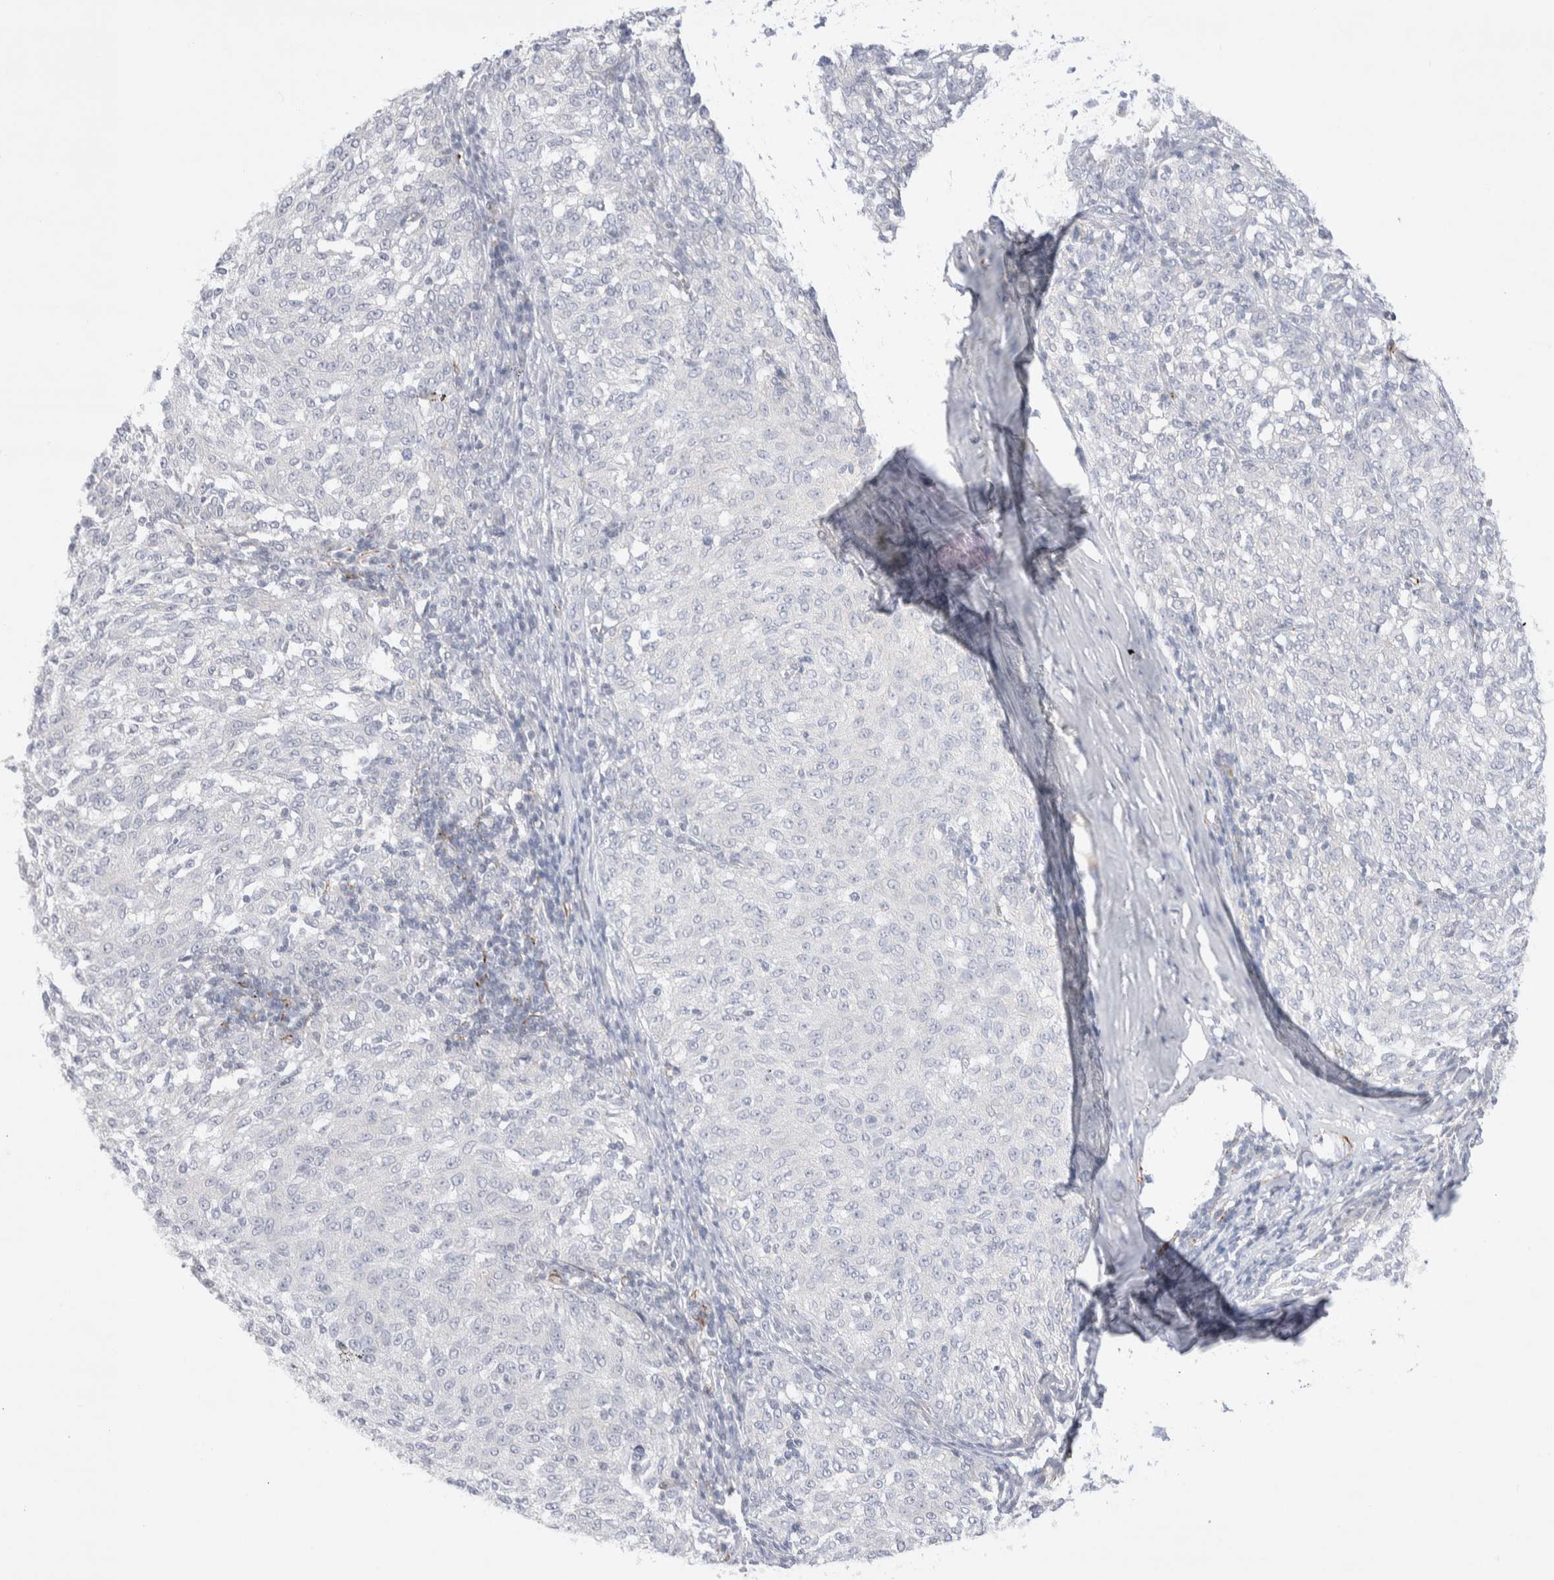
{"staining": {"intensity": "negative", "quantity": "none", "location": "none"}, "tissue": "melanoma", "cell_type": "Tumor cells", "image_type": "cancer", "snomed": [{"axis": "morphology", "description": "Malignant melanoma, NOS"}, {"axis": "topography", "description": "Skin"}], "caption": "Tumor cells show no significant protein expression in malignant melanoma.", "gene": "SEPTIN4", "patient": {"sex": "female", "age": 72}}